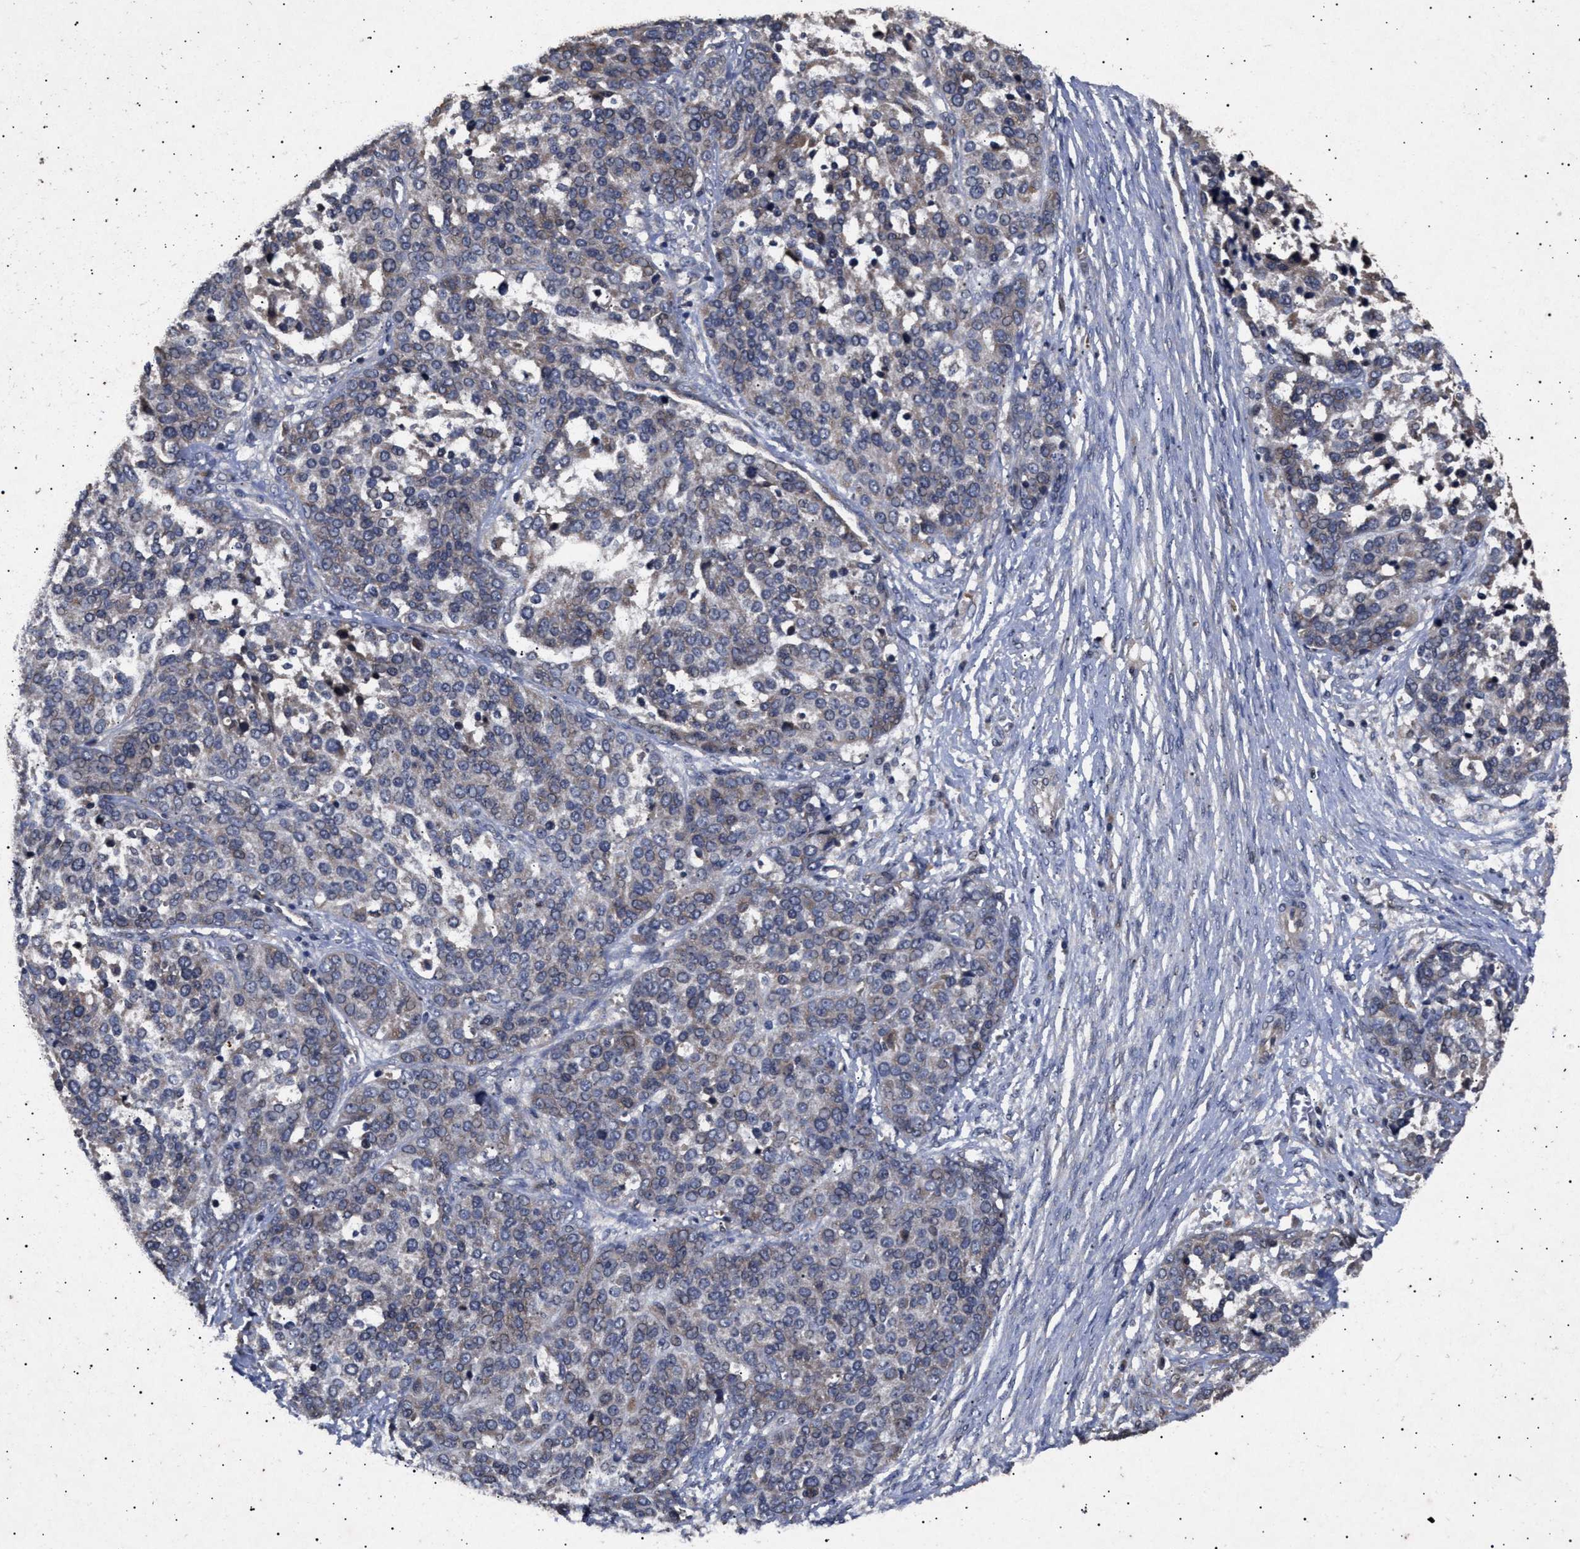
{"staining": {"intensity": "weak", "quantity": "<25%", "location": "cytoplasmic/membranous"}, "tissue": "ovarian cancer", "cell_type": "Tumor cells", "image_type": "cancer", "snomed": [{"axis": "morphology", "description": "Cystadenocarcinoma, serous, NOS"}, {"axis": "topography", "description": "Ovary"}], "caption": "An IHC photomicrograph of ovarian serous cystadenocarcinoma is shown. There is no staining in tumor cells of ovarian serous cystadenocarcinoma. Nuclei are stained in blue.", "gene": "ITGB5", "patient": {"sex": "female", "age": 44}}